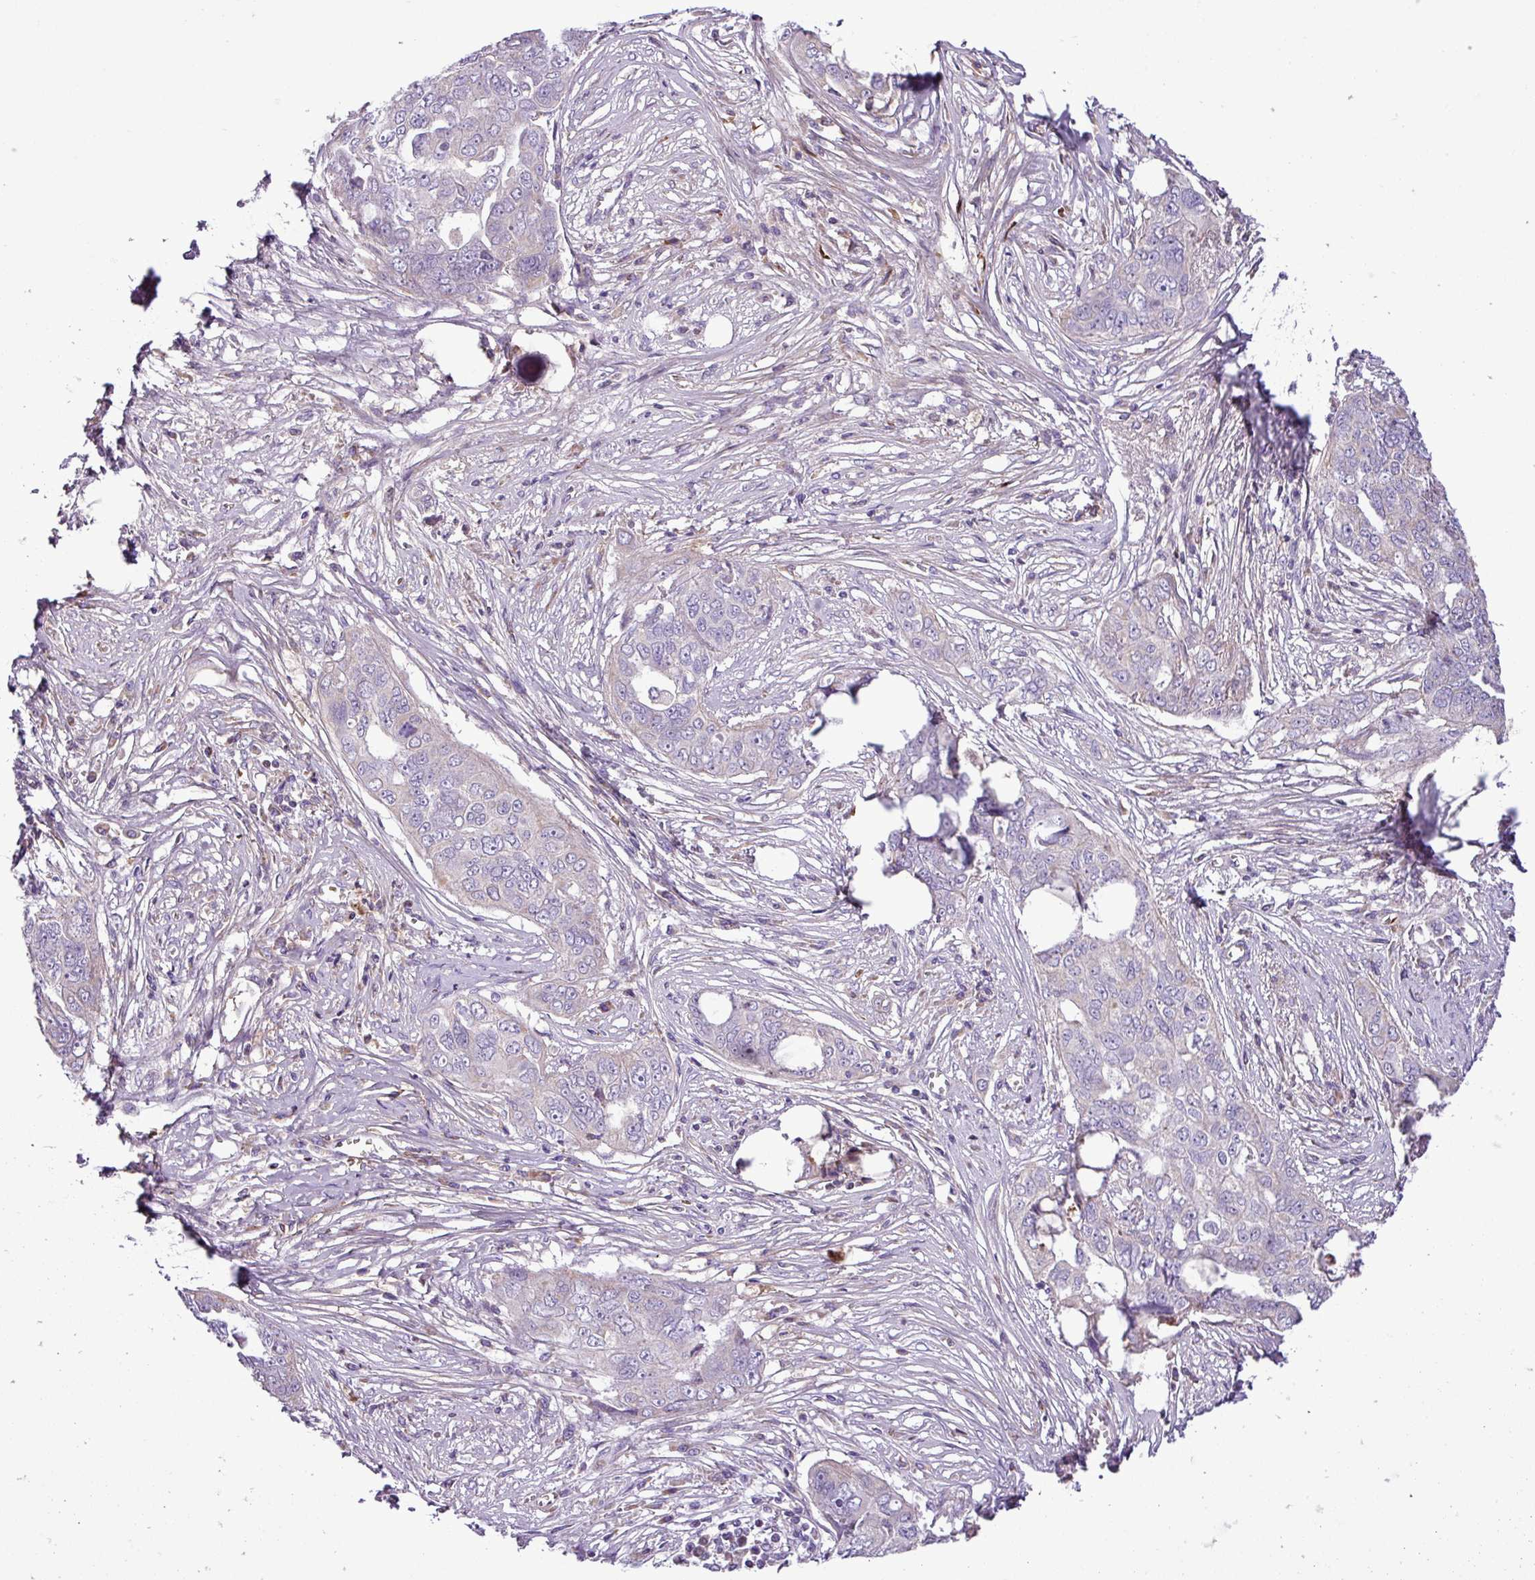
{"staining": {"intensity": "negative", "quantity": "none", "location": "none"}, "tissue": "ovarian cancer", "cell_type": "Tumor cells", "image_type": "cancer", "snomed": [{"axis": "morphology", "description": "Carcinoma, endometroid"}, {"axis": "topography", "description": "Ovary"}], "caption": "Endometroid carcinoma (ovarian) was stained to show a protein in brown. There is no significant positivity in tumor cells.", "gene": "FAM183A", "patient": {"sex": "female", "age": 70}}